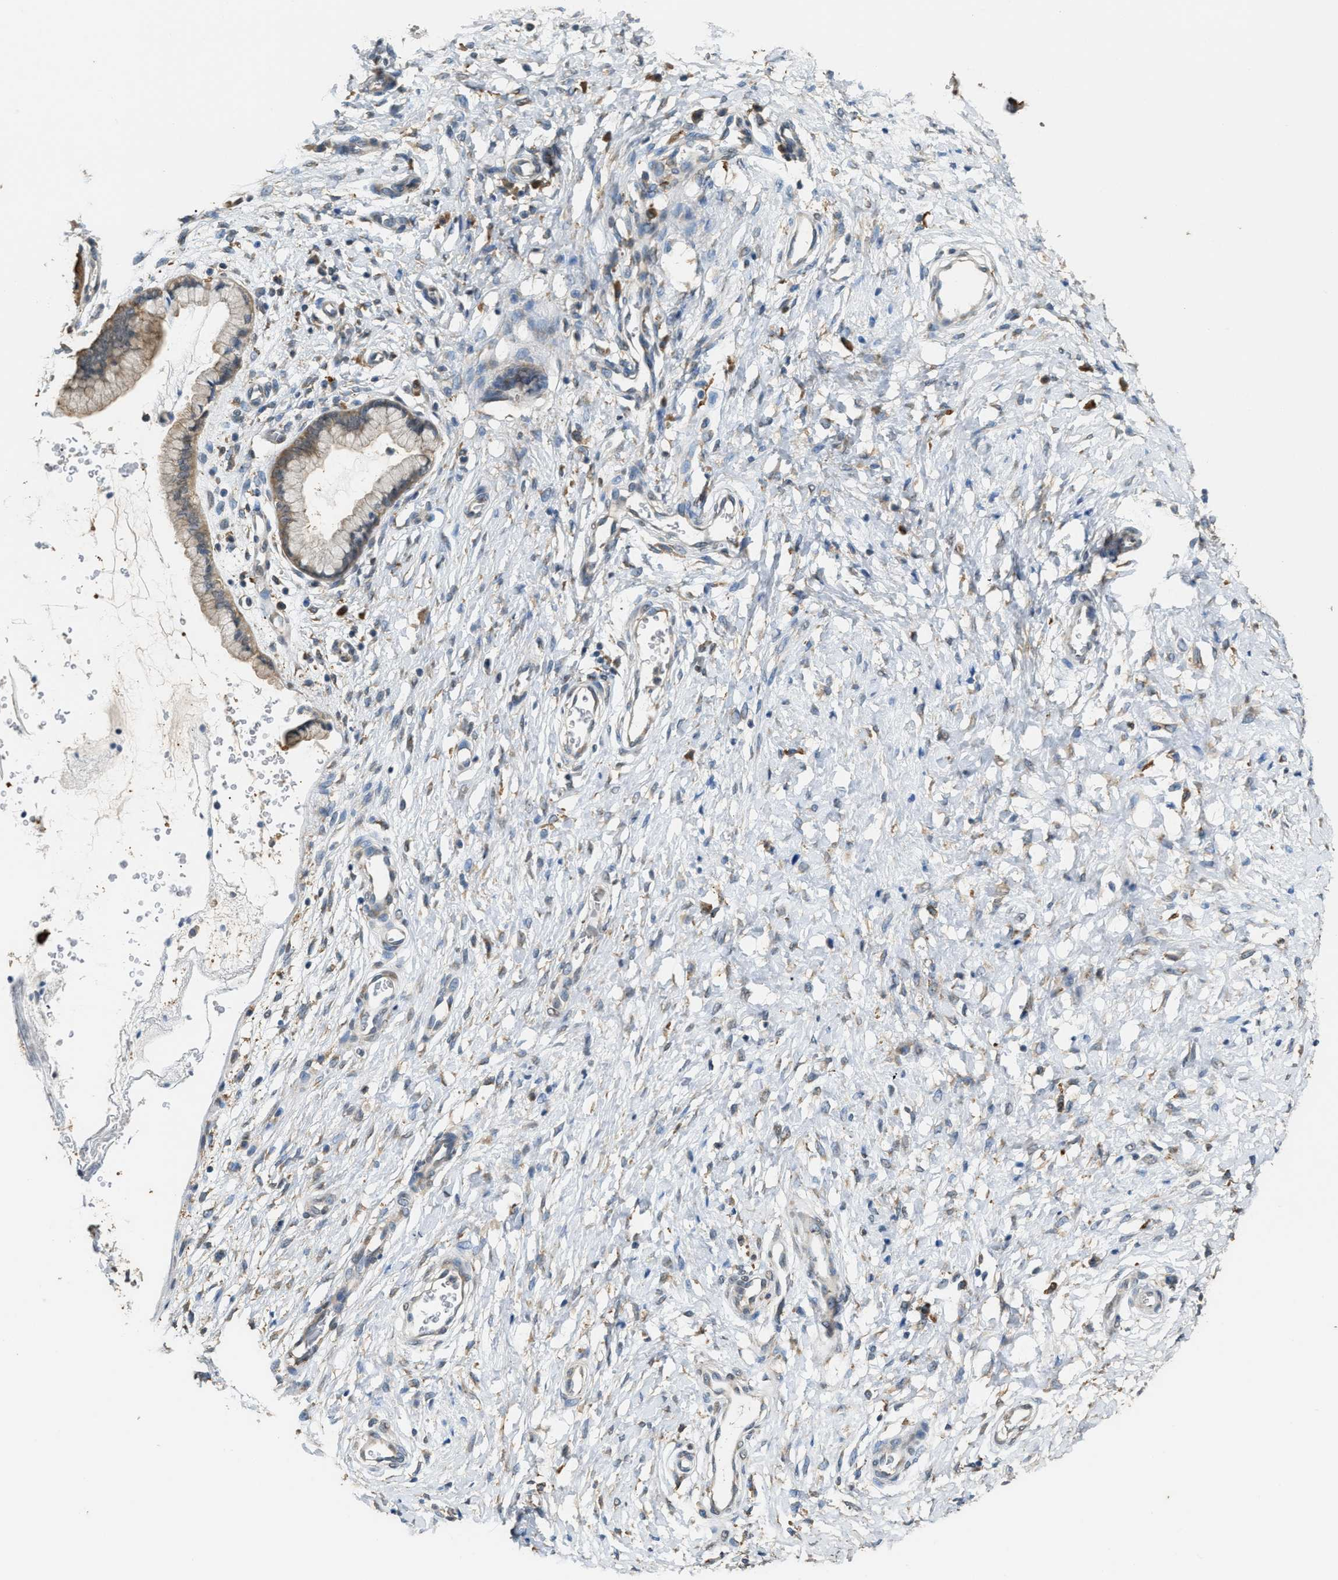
{"staining": {"intensity": "moderate", "quantity": ">75%", "location": "cytoplasmic/membranous"}, "tissue": "cervix", "cell_type": "Glandular cells", "image_type": "normal", "snomed": [{"axis": "morphology", "description": "Normal tissue, NOS"}, {"axis": "topography", "description": "Cervix"}], "caption": "Protein staining demonstrates moderate cytoplasmic/membranous expression in about >75% of glandular cells in normal cervix.", "gene": "GCN1", "patient": {"sex": "female", "age": 55}}